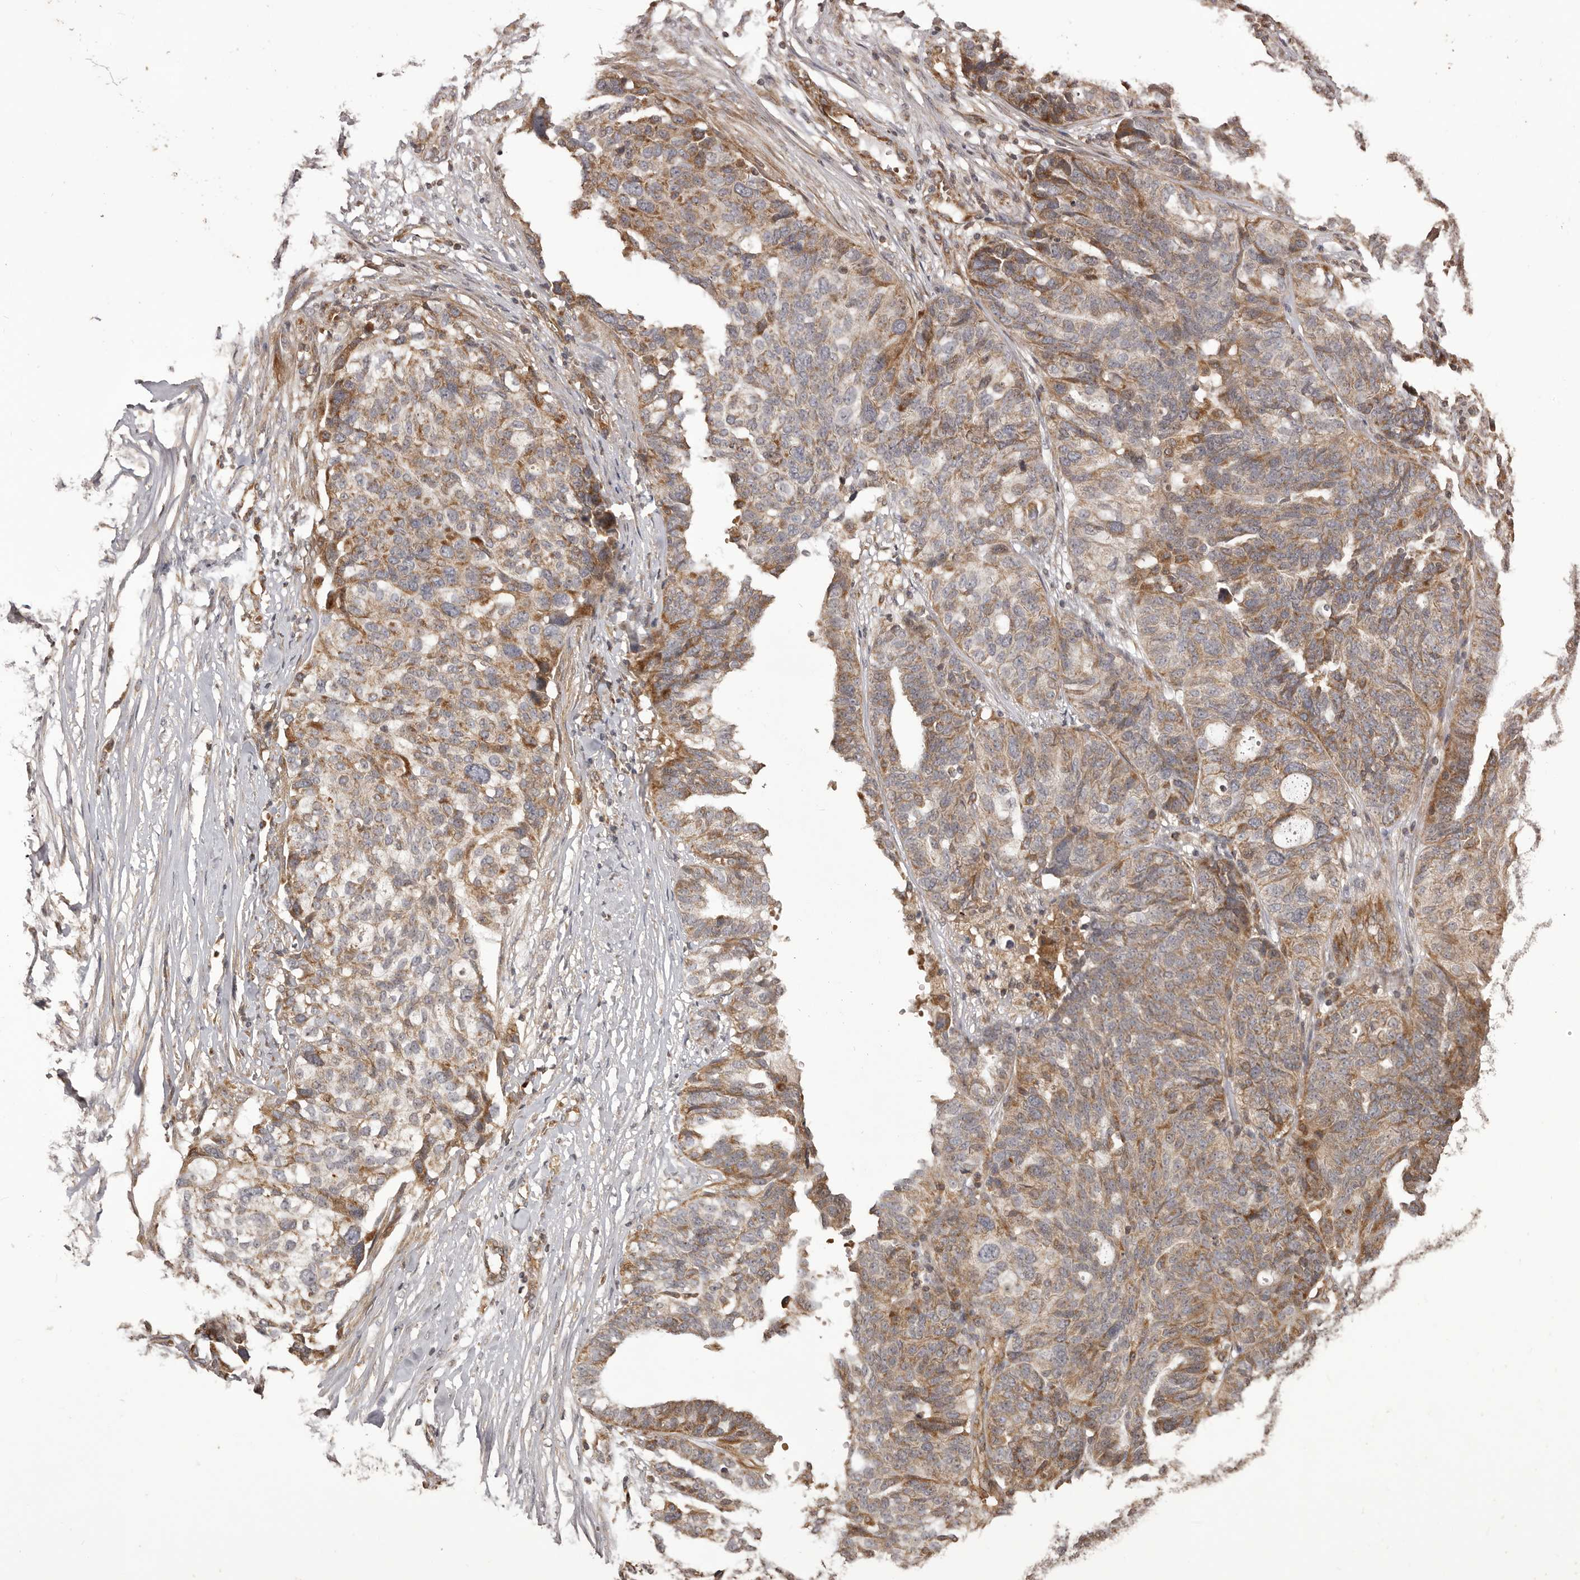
{"staining": {"intensity": "moderate", "quantity": ">75%", "location": "cytoplasmic/membranous"}, "tissue": "ovarian cancer", "cell_type": "Tumor cells", "image_type": "cancer", "snomed": [{"axis": "morphology", "description": "Cystadenocarcinoma, serous, NOS"}, {"axis": "topography", "description": "Ovary"}], "caption": "Protein expression analysis of ovarian cancer exhibits moderate cytoplasmic/membranous positivity in approximately >75% of tumor cells. The staining was performed using DAB to visualize the protein expression in brown, while the nuclei were stained in blue with hematoxylin (Magnification: 20x).", "gene": "QRSL1", "patient": {"sex": "female", "age": 59}}